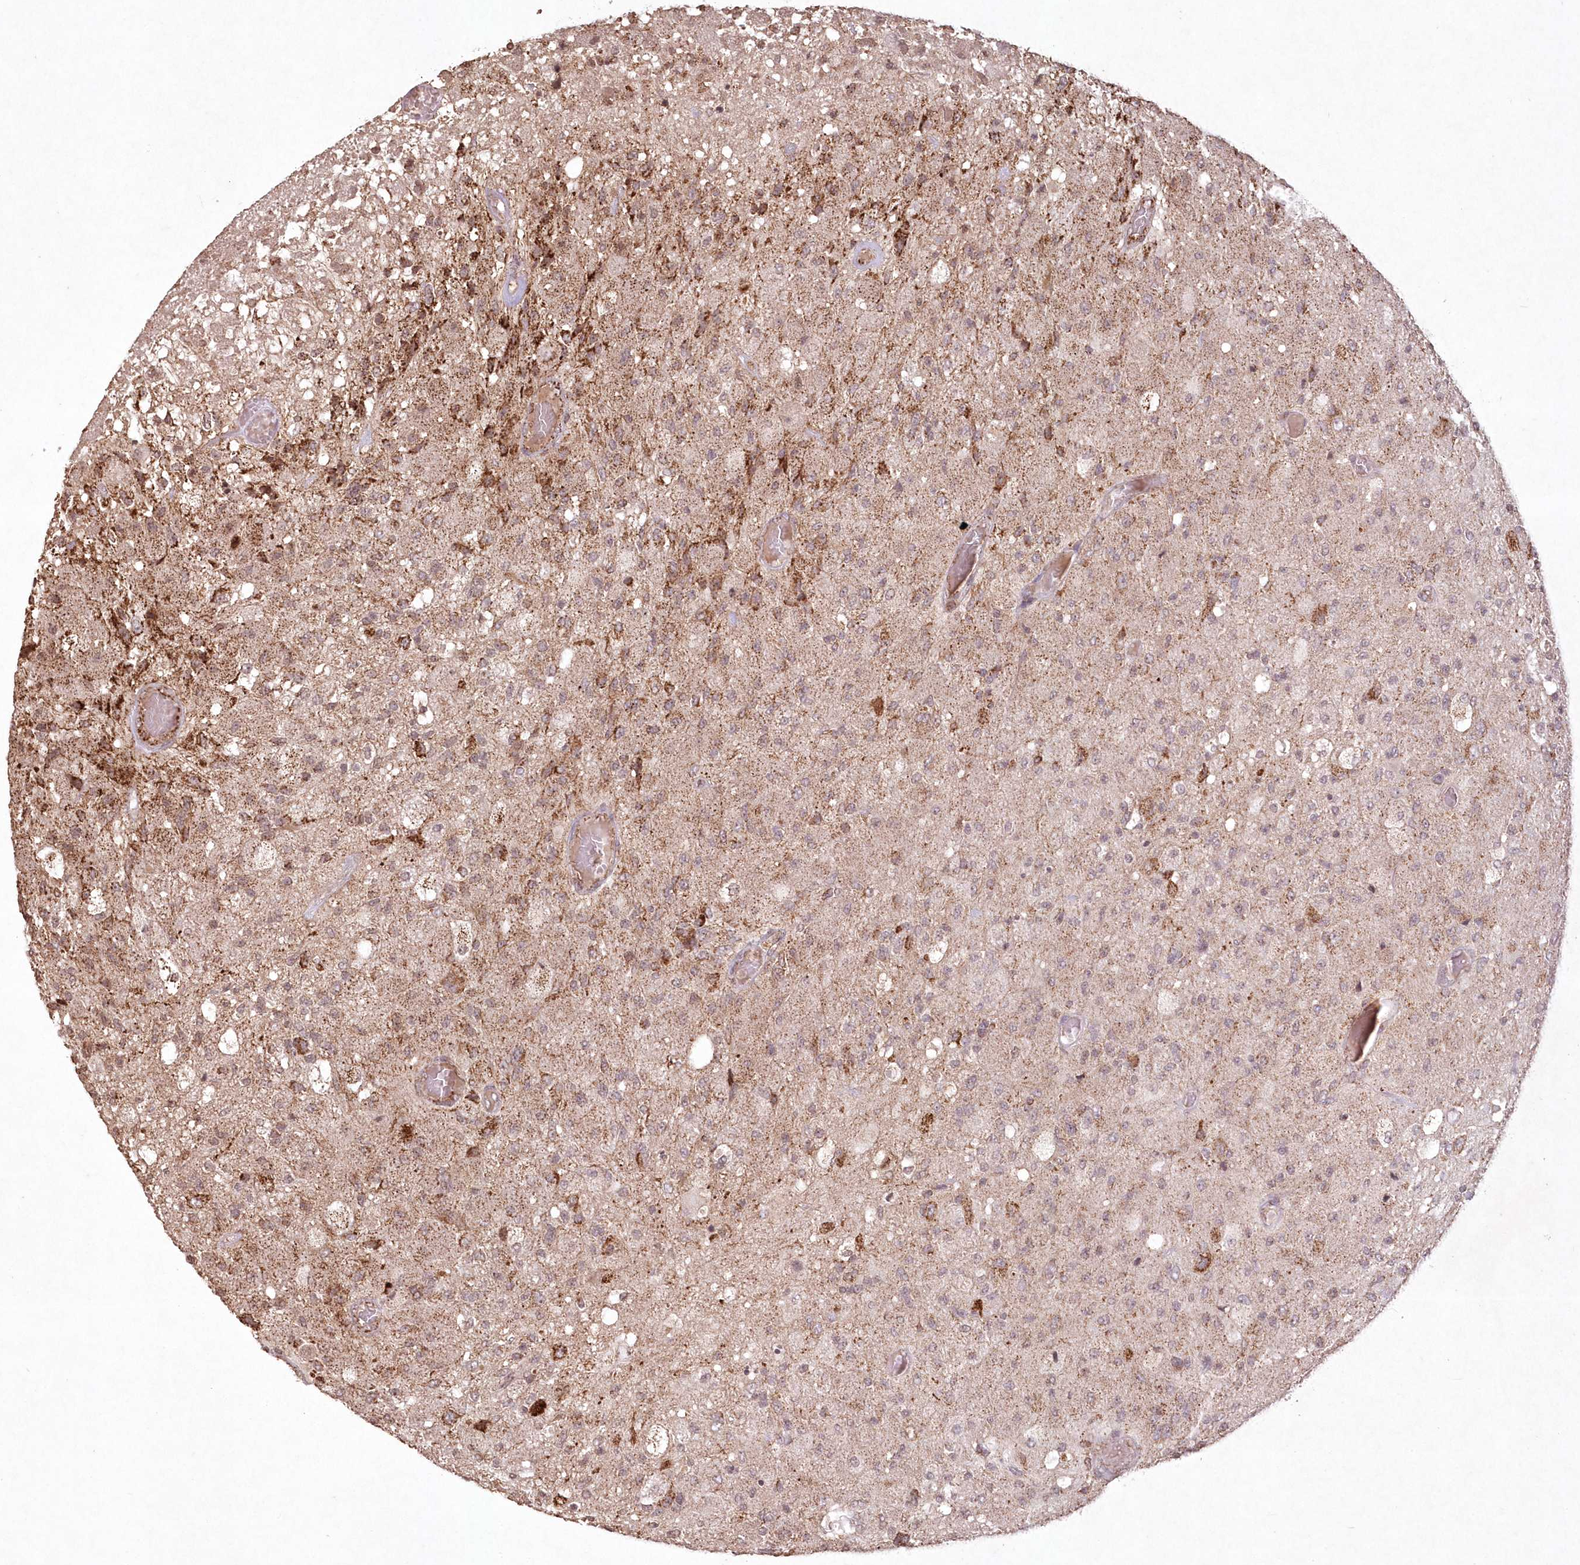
{"staining": {"intensity": "strong", "quantity": "<25%", "location": "cytoplasmic/membranous"}, "tissue": "glioma", "cell_type": "Tumor cells", "image_type": "cancer", "snomed": [{"axis": "morphology", "description": "Normal tissue, NOS"}, {"axis": "morphology", "description": "Glioma, malignant, High grade"}, {"axis": "topography", "description": "Cerebral cortex"}], "caption": "Tumor cells reveal medium levels of strong cytoplasmic/membranous staining in approximately <25% of cells in human malignant glioma (high-grade). Nuclei are stained in blue.", "gene": "LRPPRC", "patient": {"sex": "male", "age": 77}}